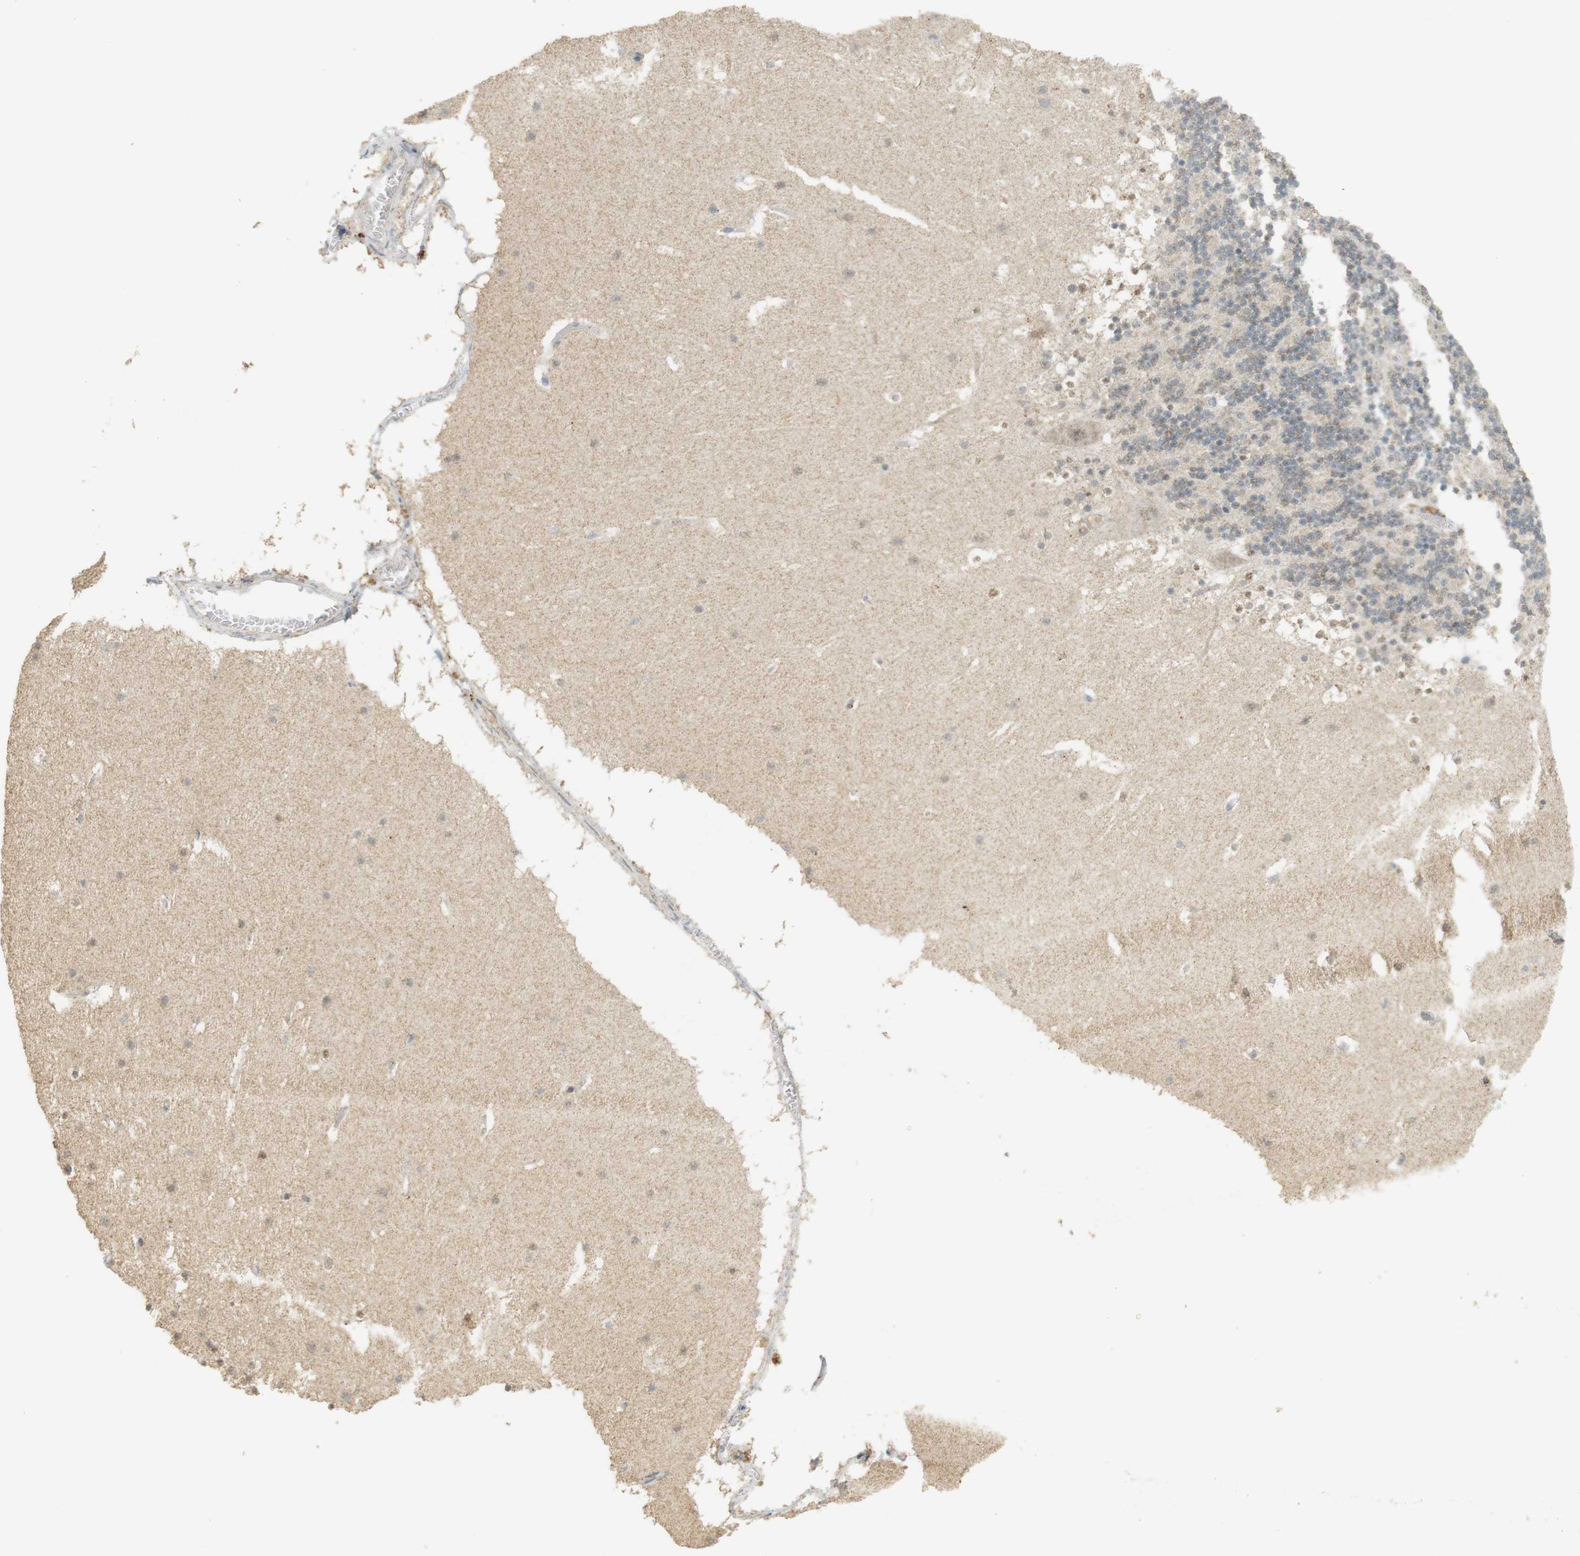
{"staining": {"intensity": "weak", "quantity": "<25%", "location": "cytoplasmic/membranous"}, "tissue": "cerebellum", "cell_type": "Cells in granular layer", "image_type": "normal", "snomed": [{"axis": "morphology", "description": "Normal tissue, NOS"}, {"axis": "topography", "description": "Cerebellum"}], "caption": "Immunohistochemical staining of normal human cerebellum shows no significant staining in cells in granular layer. (DAB IHC, high magnification).", "gene": "TTK", "patient": {"sex": "male", "age": 45}}